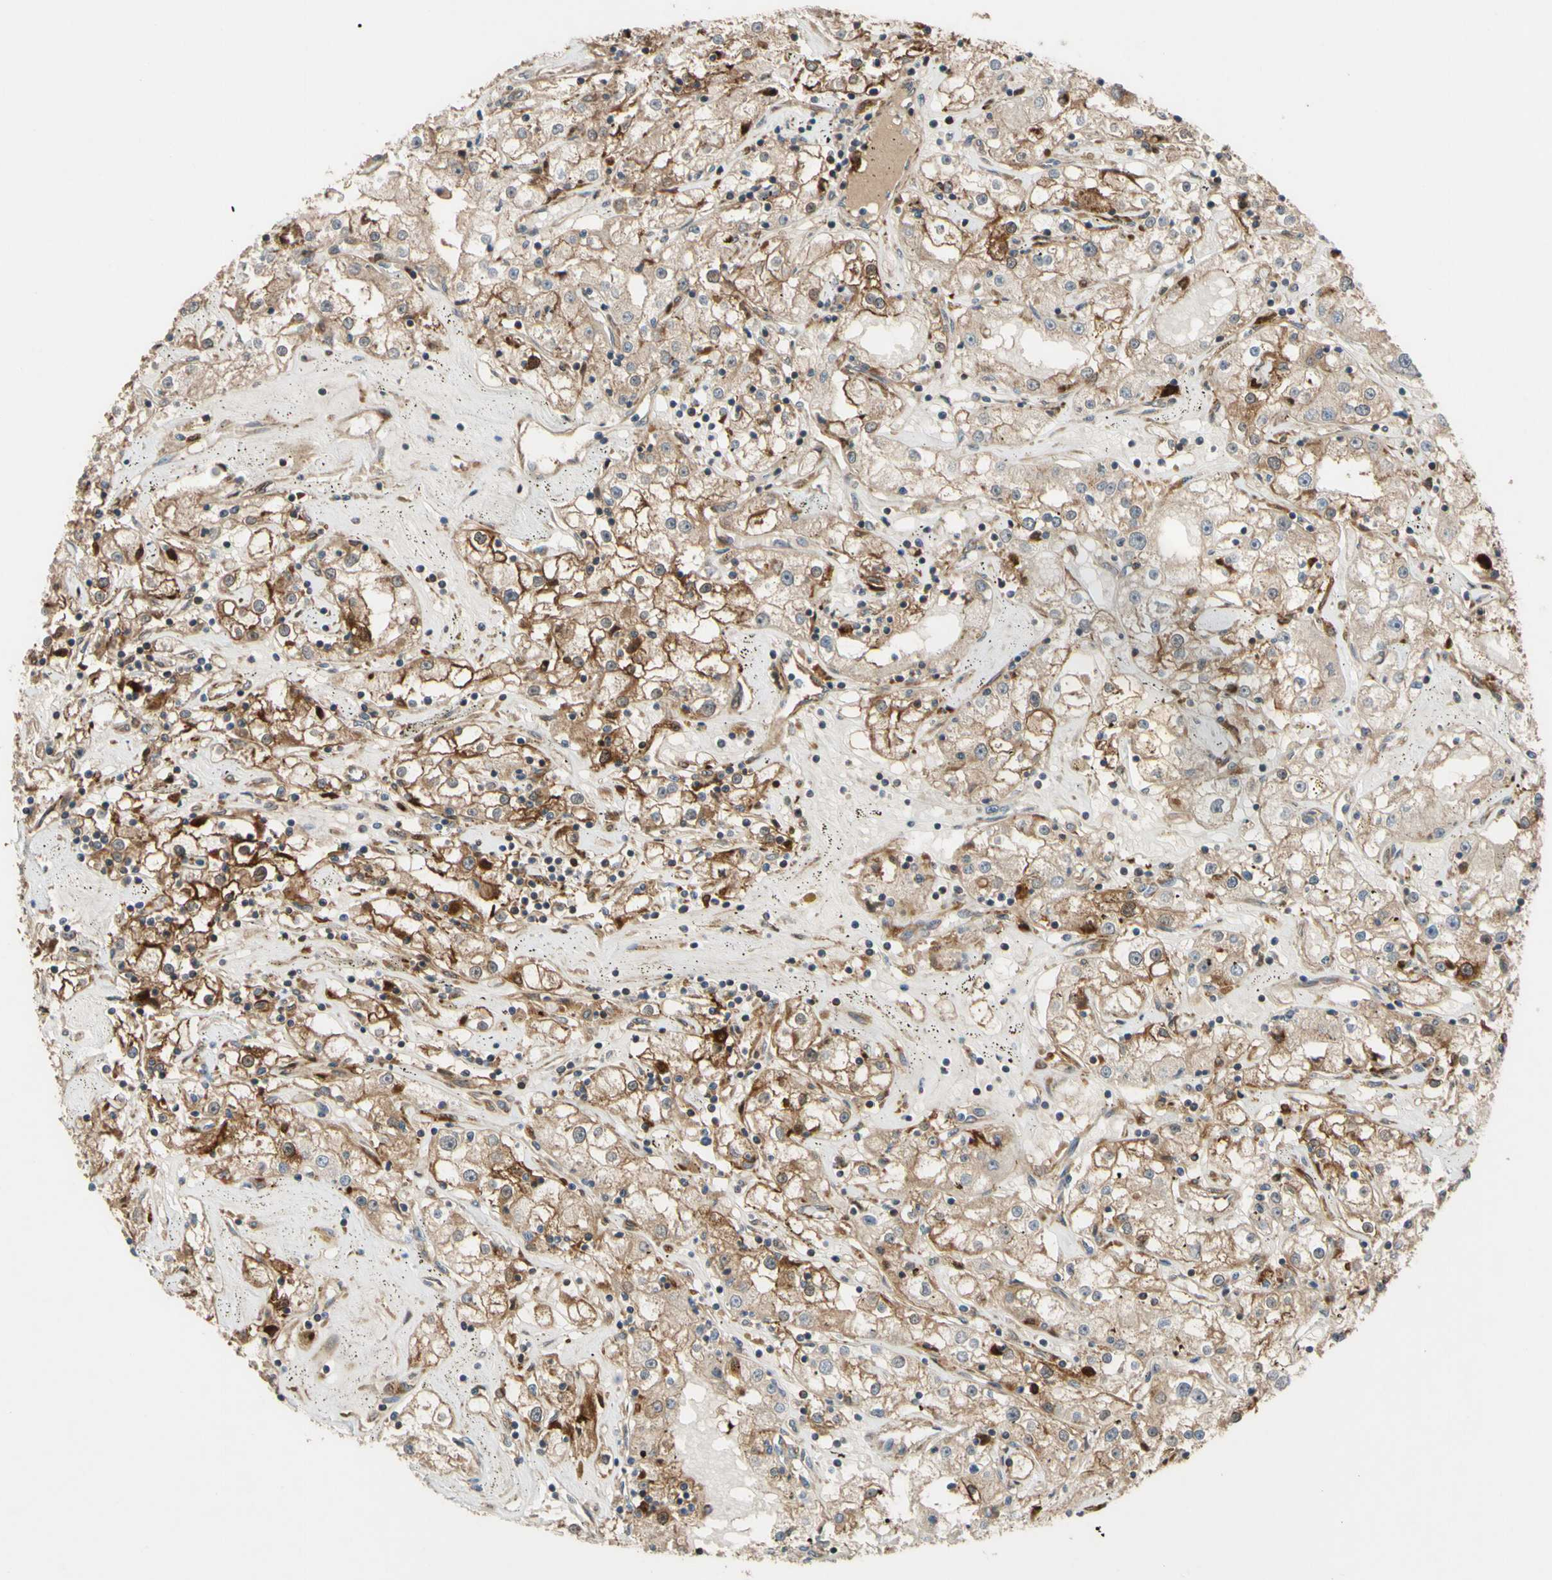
{"staining": {"intensity": "moderate", "quantity": ">75%", "location": "cytoplasmic/membranous"}, "tissue": "renal cancer", "cell_type": "Tumor cells", "image_type": "cancer", "snomed": [{"axis": "morphology", "description": "Adenocarcinoma, NOS"}, {"axis": "topography", "description": "Kidney"}], "caption": "Immunohistochemical staining of human renal adenocarcinoma exhibits moderate cytoplasmic/membranous protein expression in approximately >75% of tumor cells.", "gene": "SPTLC1", "patient": {"sex": "male", "age": 56}}